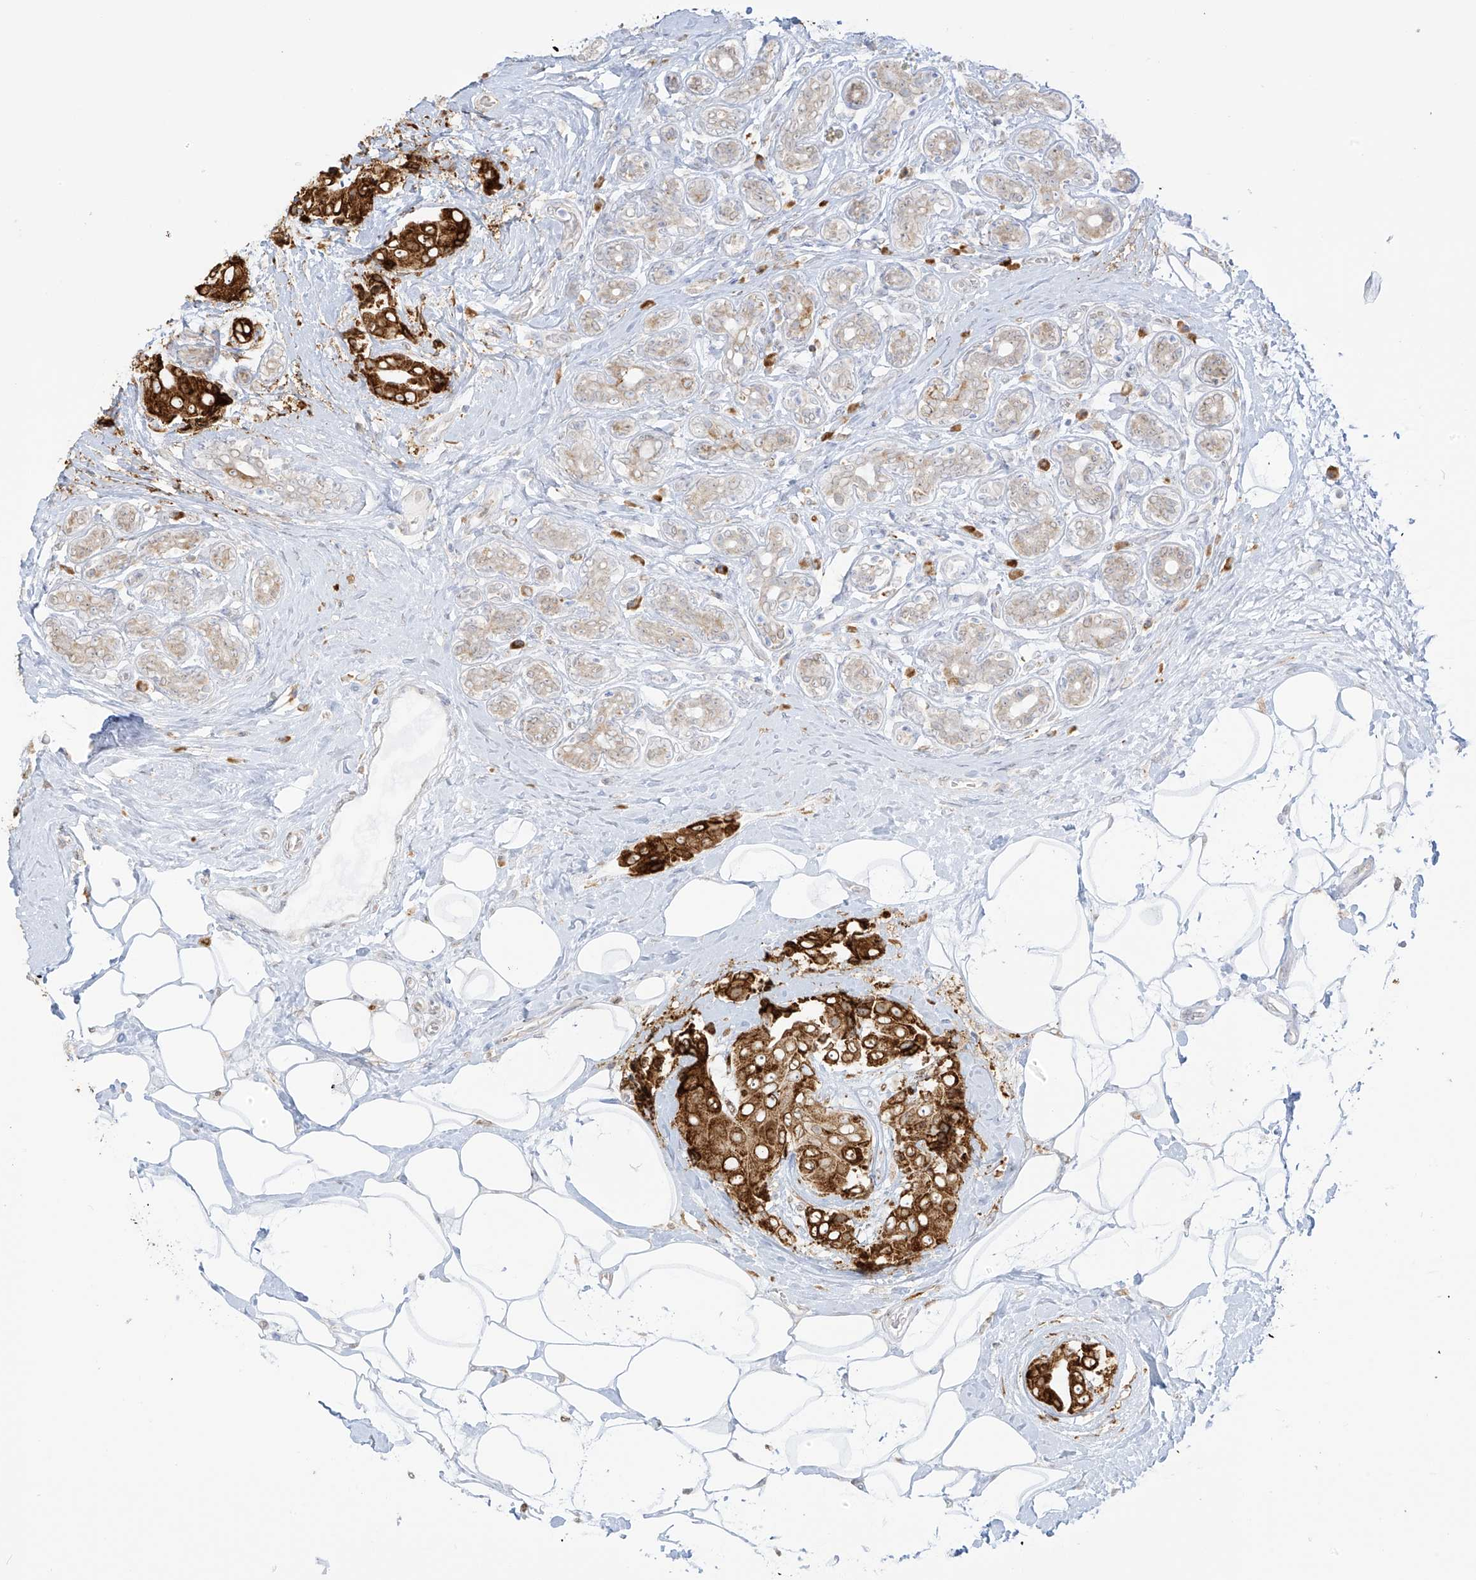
{"staining": {"intensity": "strong", "quantity": ">75%", "location": "cytoplasmic/membranous"}, "tissue": "breast cancer", "cell_type": "Tumor cells", "image_type": "cancer", "snomed": [{"axis": "morphology", "description": "Normal tissue, NOS"}, {"axis": "morphology", "description": "Duct carcinoma"}, {"axis": "topography", "description": "Breast"}], "caption": "Breast cancer (infiltrating ductal carcinoma) stained with immunohistochemistry displays strong cytoplasmic/membranous expression in approximately >75% of tumor cells.", "gene": "LRRC59", "patient": {"sex": "female", "age": 39}}